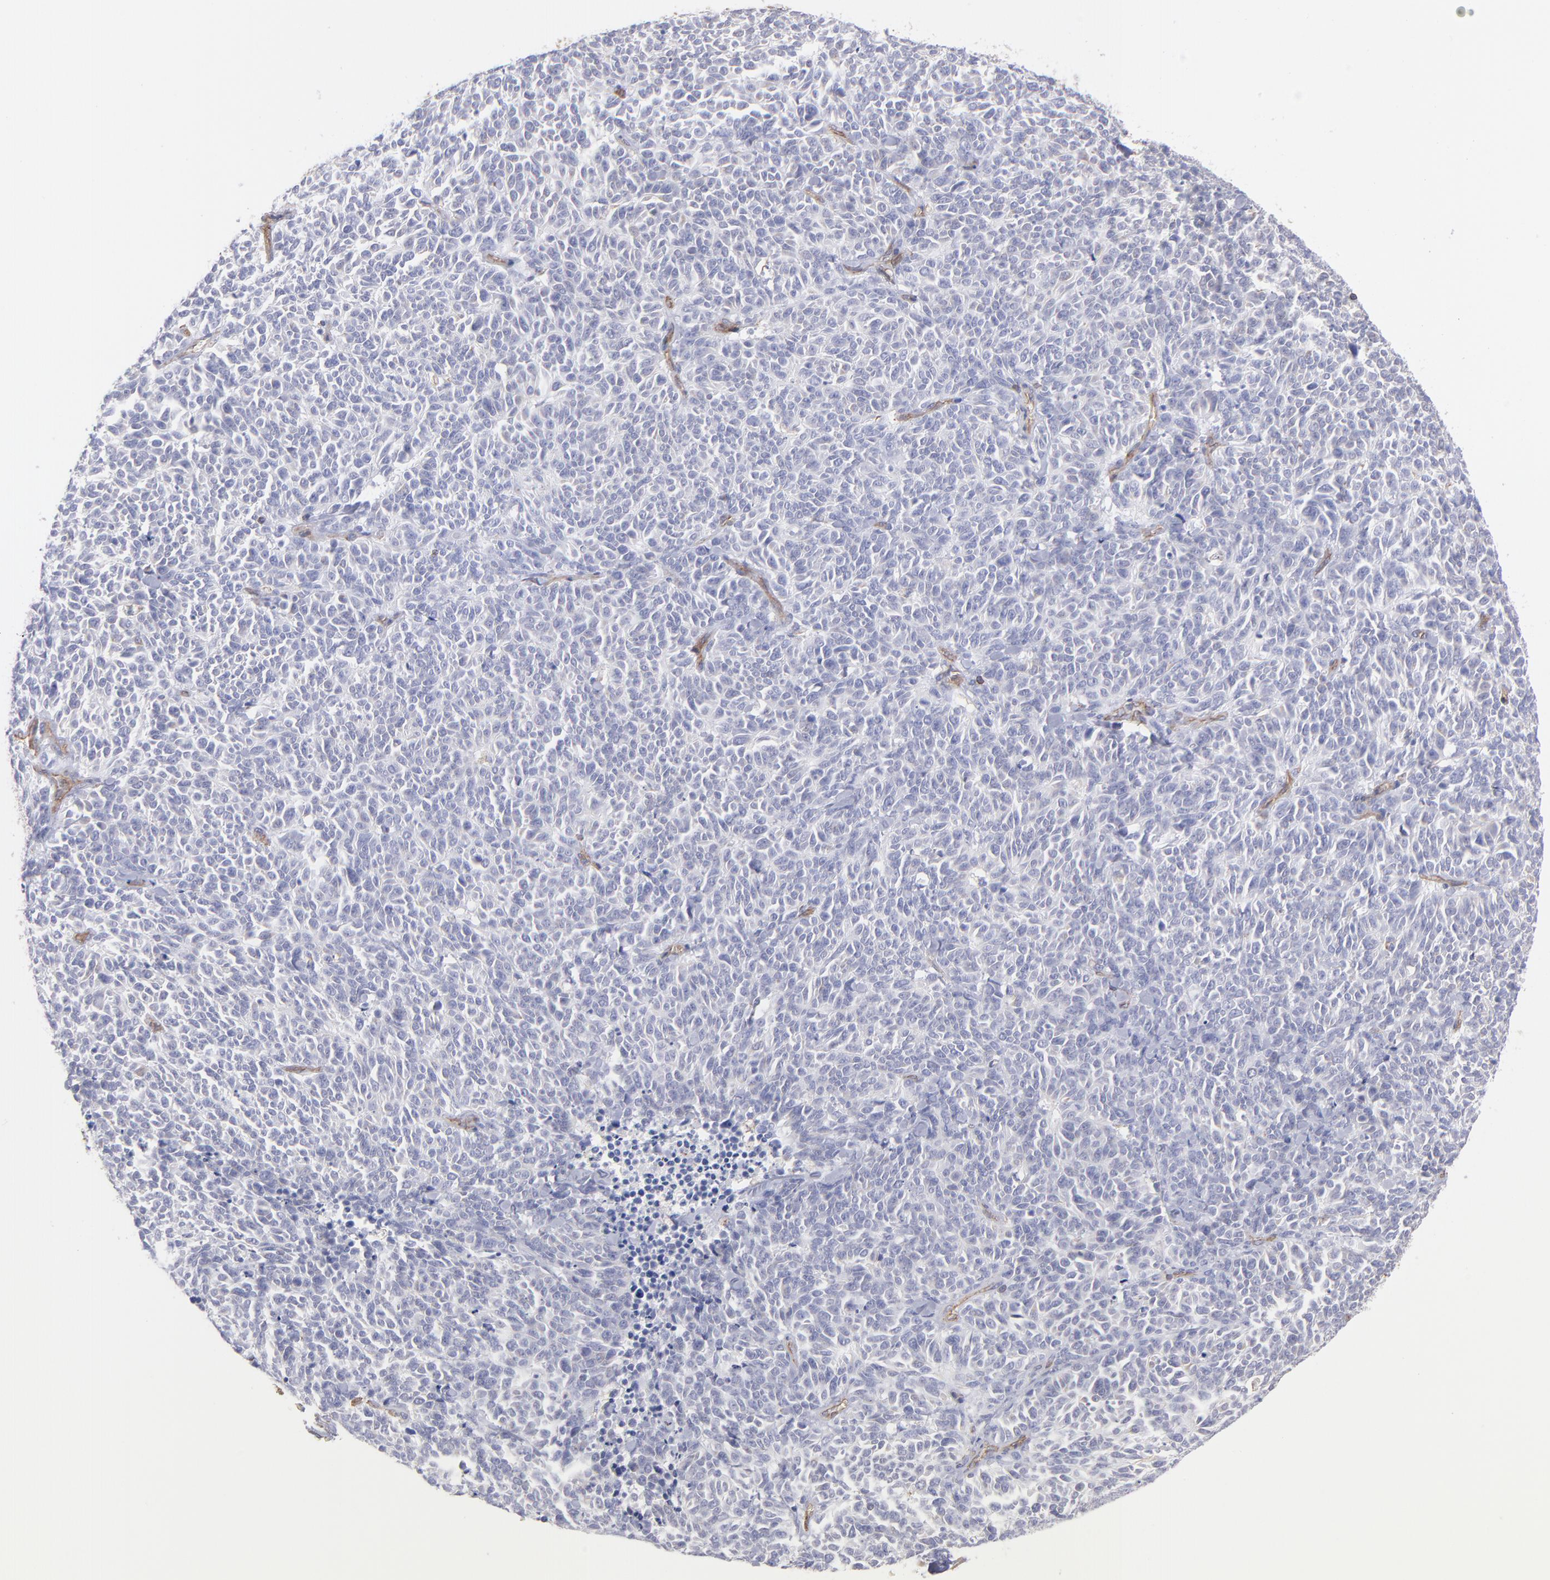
{"staining": {"intensity": "negative", "quantity": "none", "location": "none"}, "tissue": "lung cancer", "cell_type": "Tumor cells", "image_type": "cancer", "snomed": [{"axis": "morphology", "description": "Neoplasm, malignant, NOS"}, {"axis": "topography", "description": "Lung"}], "caption": "Immunohistochemistry image of human neoplasm (malignant) (lung) stained for a protein (brown), which displays no staining in tumor cells.", "gene": "PLEC", "patient": {"sex": "female", "age": 58}}